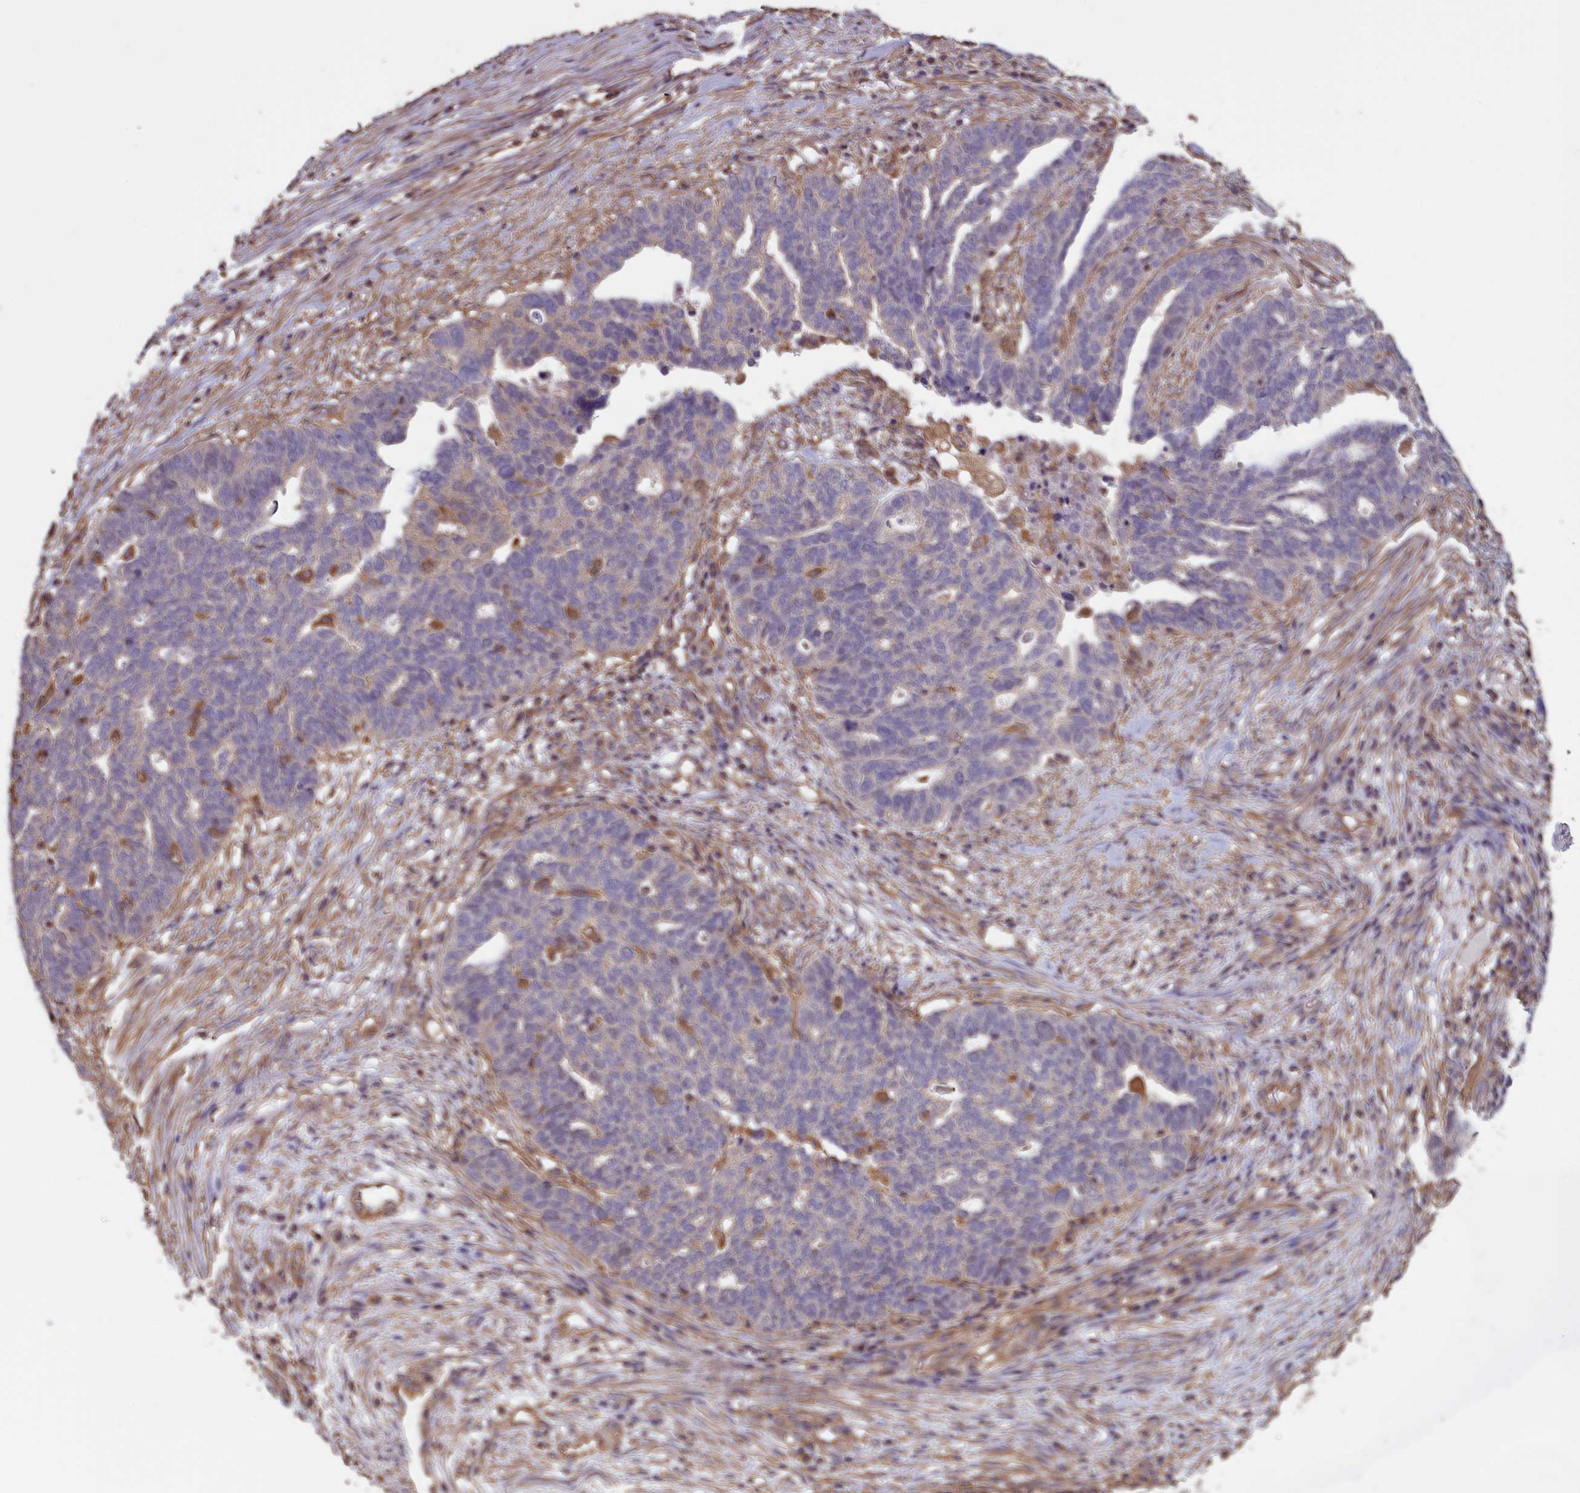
{"staining": {"intensity": "negative", "quantity": "none", "location": "none"}, "tissue": "ovarian cancer", "cell_type": "Tumor cells", "image_type": "cancer", "snomed": [{"axis": "morphology", "description": "Cystadenocarcinoma, serous, NOS"}, {"axis": "topography", "description": "Ovary"}], "caption": "Immunohistochemistry photomicrograph of ovarian serous cystadenocarcinoma stained for a protein (brown), which displays no staining in tumor cells. (DAB IHC with hematoxylin counter stain).", "gene": "DAPK3", "patient": {"sex": "female", "age": 59}}